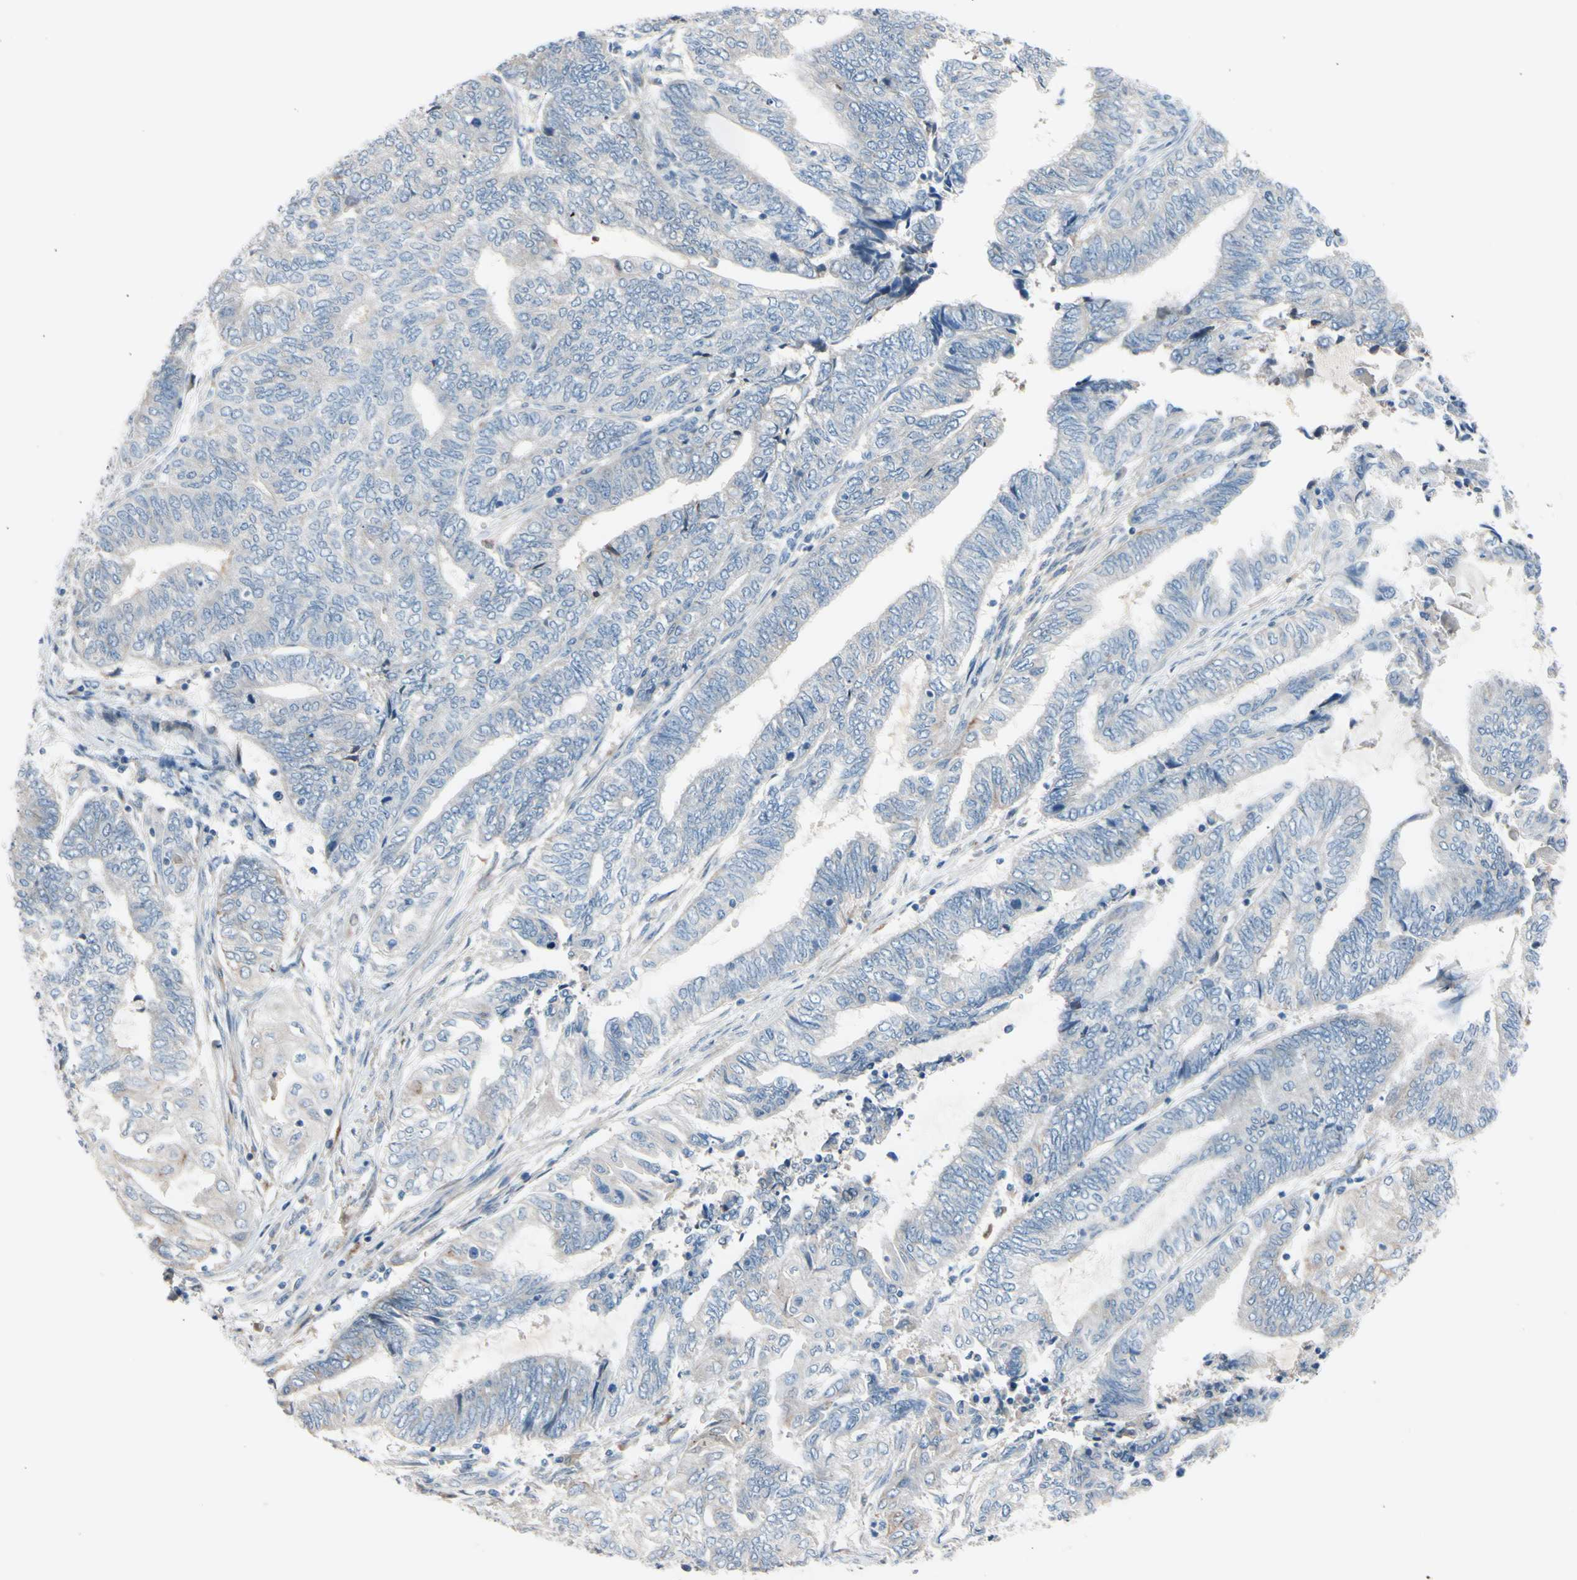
{"staining": {"intensity": "negative", "quantity": "none", "location": "none"}, "tissue": "endometrial cancer", "cell_type": "Tumor cells", "image_type": "cancer", "snomed": [{"axis": "morphology", "description": "Adenocarcinoma, NOS"}, {"axis": "topography", "description": "Uterus"}, {"axis": "topography", "description": "Endometrium"}], "caption": "A high-resolution photomicrograph shows immunohistochemistry staining of endometrial adenocarcinoma, which demonstrates no significant expression in tumor cells.", "gene": "CASQ1", "patient": {"sex": "female", "age": 70}}